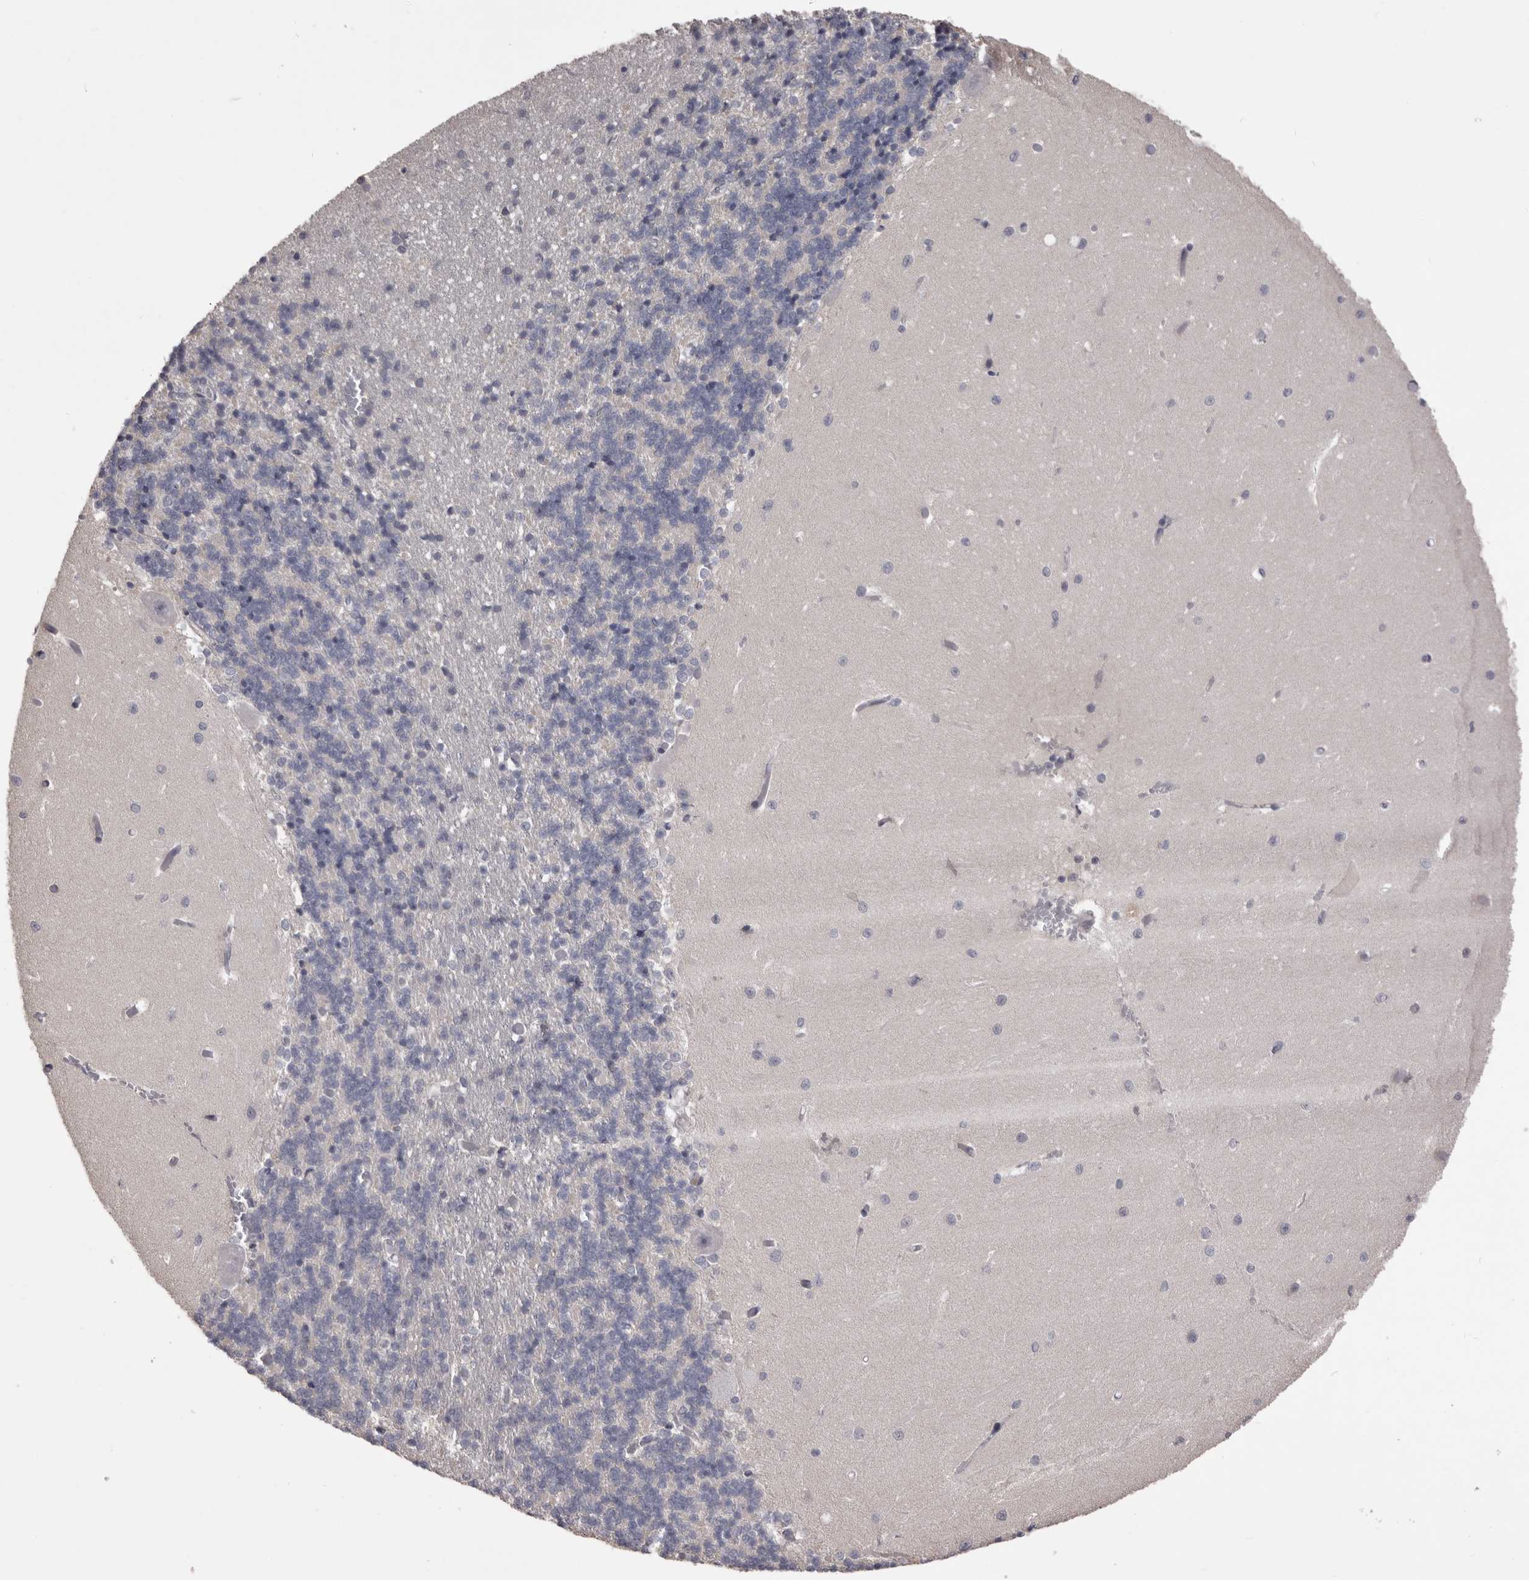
{"staining": {"intensity": "negative", "quantity": "none", "location": "none"}, "tissue": "cerebellum", "cell_type": "Cells in granular layer", "image_type": "normal", "snomed": [{"axis": "morphology", "description": "Normal tissue, NOS"}, {"axis": "topography", "description": "Cerebellum"}], "caption": "Immunohistochemistry (IHC) micrograph of normal cerebellum: human cerebellum stained with DAB (3,3'-diaminobenzidine) reveals no significant protein staining in cells in granular layer. Brightfield microscopy of IHC stained with DAB (3,3'-diaminobenzidine) (brown) and hematoxylin (blue), captured at high magnification.", "gene": "LPAR6", "patient": {"sex": "male", "age": 37}}